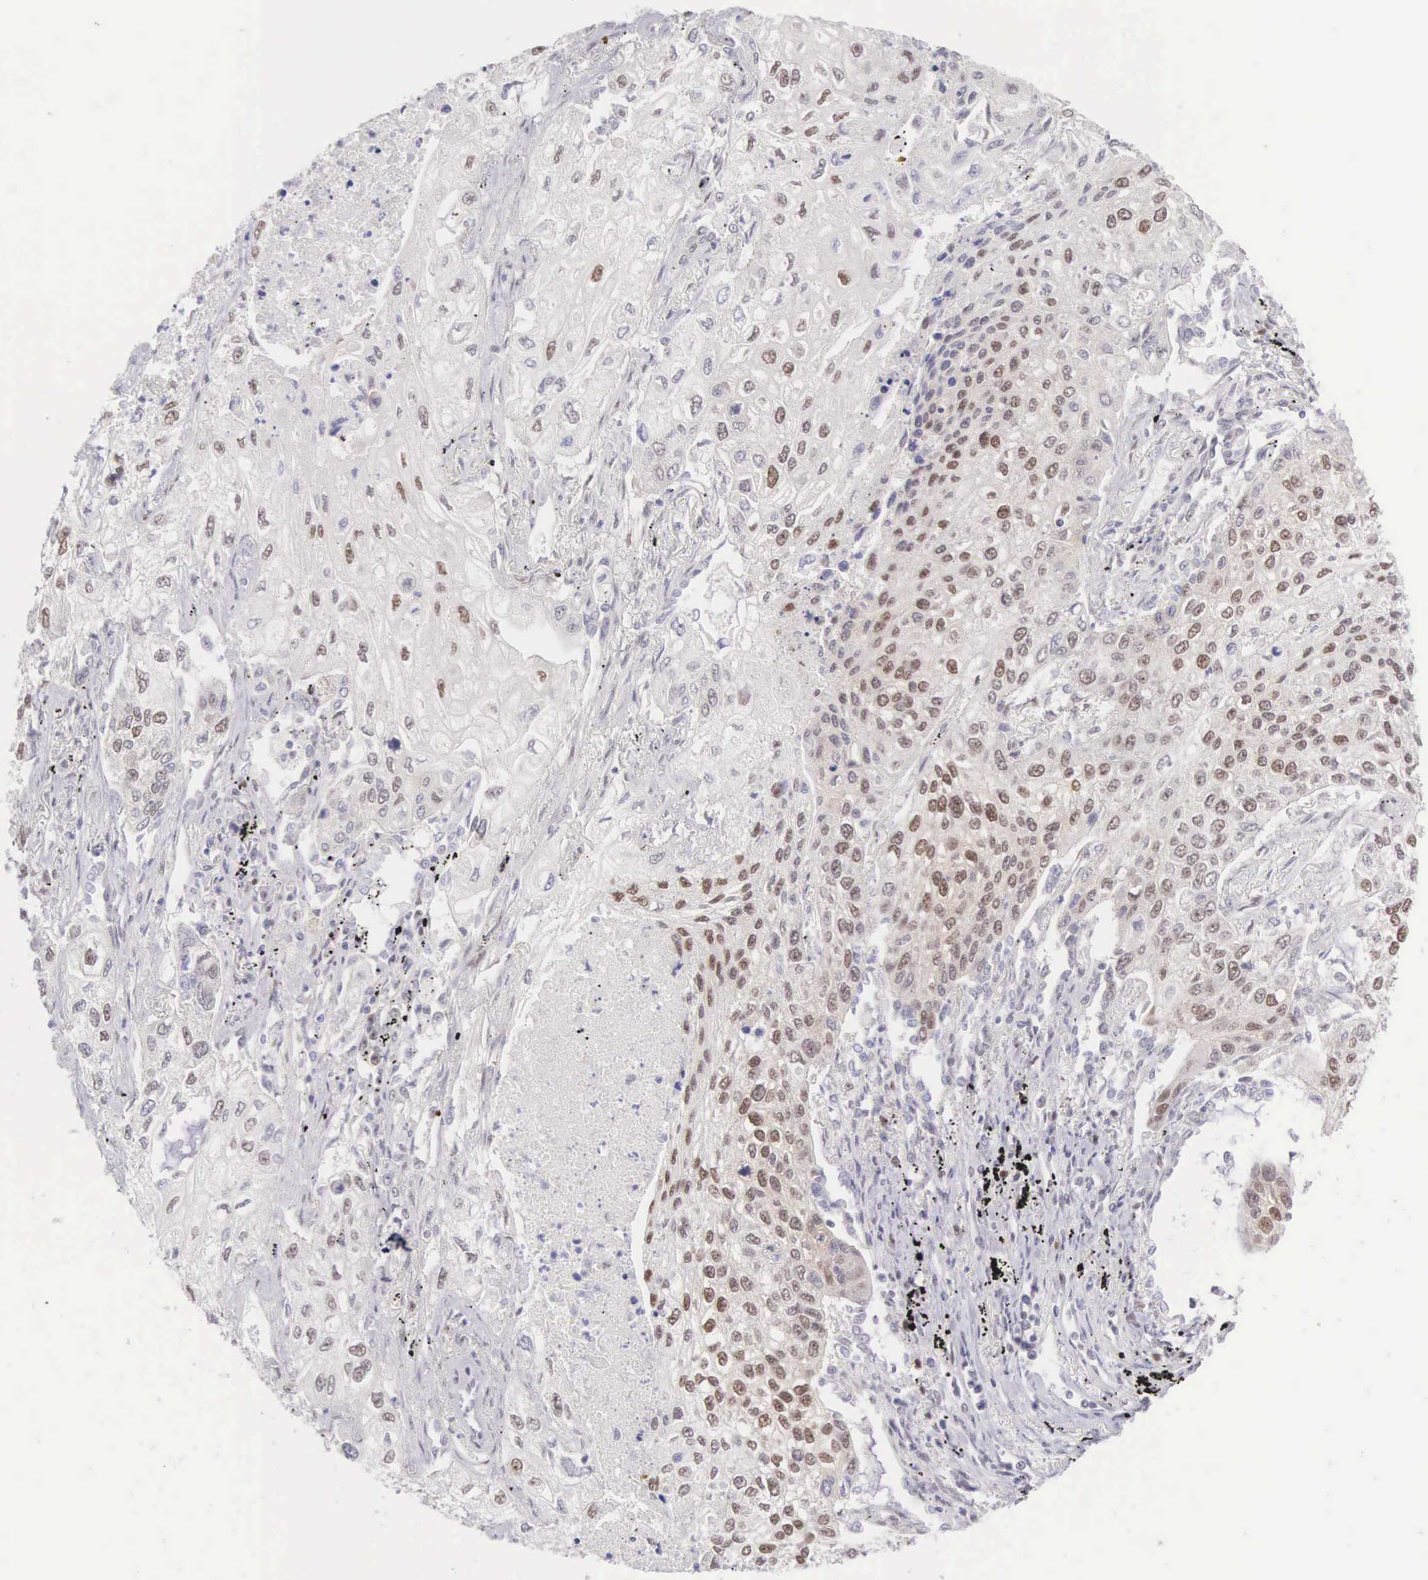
{"staining": {"intensity": "moderate", "quantity": "25%-75%", "location": "nuclear"}, "tissue": "lung cancer", "cell_type": "Tumor cells", "image_type": "cancer", "snomed": [{"axis": "morphology", "description": "Squamous cell carcinoma, NOS"}, {"axis": "topography", "description": "Lung"}], "caption": "This is an image of immunohistochemistry staining of lung squamous cell carcinoma, which shows moderate expression in the nuclear of tumor cells.", "gene": "CCDC117", "patient": {"sex": "male", "age": 75}}